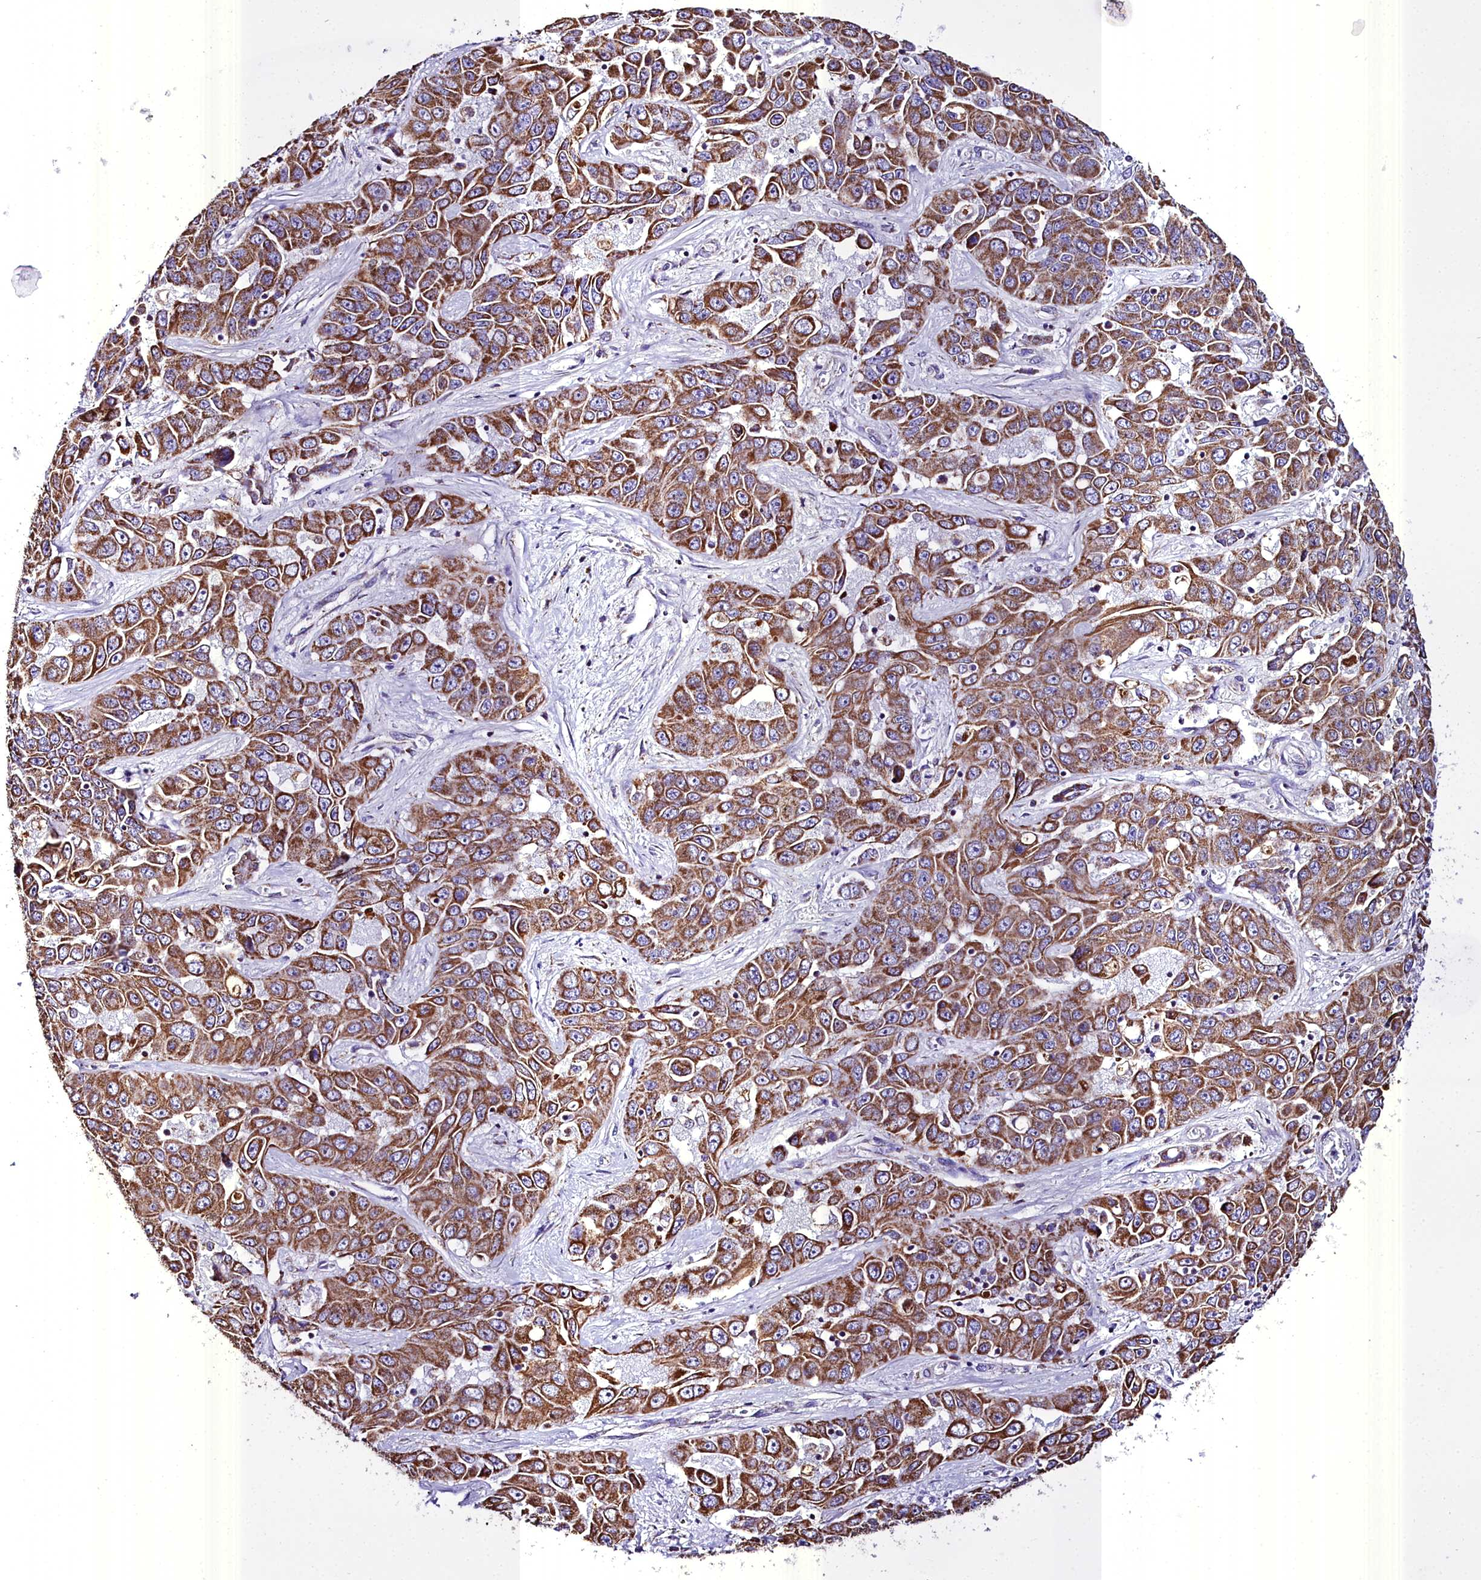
{"staining": {"intensity": "moderate", "quantity": ">75%", "location": "cytoplasmic/membranous"}, "tissue": "liver cancer", "cell_type": "Tumor cells", "image_type": "cancer", "snomed": [{"axis": "morphology", "description": "Cholangiocarcinoma"}, {"axis": "topography", "description": "Liver"}], "caption": "Immunohistochemical staining of liver cancer (cholangiocarcinoma) shows moderate cytoplasmic/membranous protein positivity in approximately >75% of tumor cells.", "gene": "WDFY3", "patient": {"sex": "female", "age": 52}}